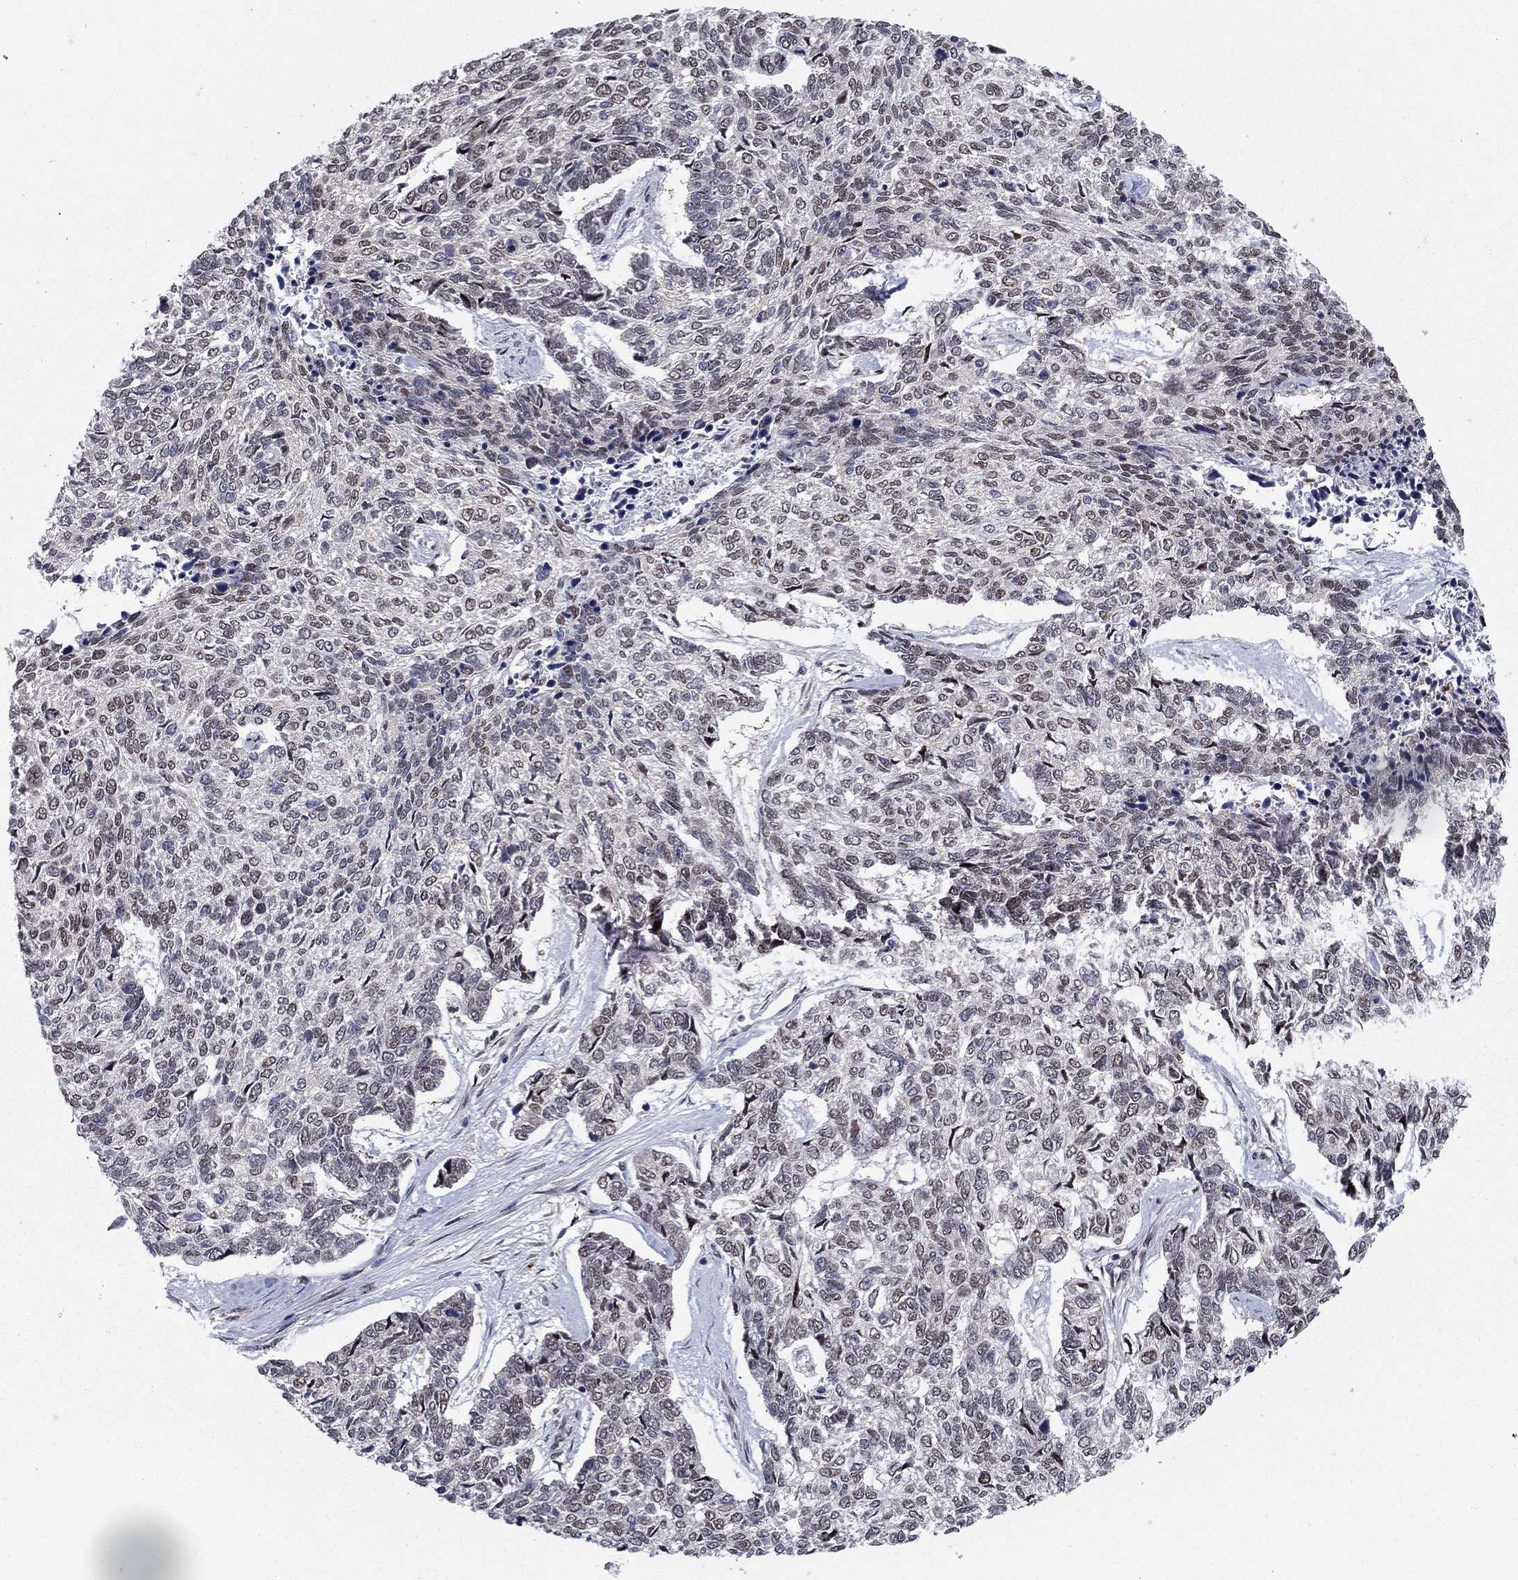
{"staining": {"intensity": "negative", "quantity": "none", "location": "none"}, "tissue": "skin cancer", "cell_type": "Tumor cells", "image_type": "cancer", "snomed": [{"axis": "morphology", "description": "Basal cell carcinoma"}, {"axis": "topography", "description": "Skin"}], "caption": "There is no significant expression in tumor cells of skin cancer. (DAB immunohistochemistry (IHC), high magnification).", "gene": "PSMC1", "patient": {"sex": "female", "age": 65}}